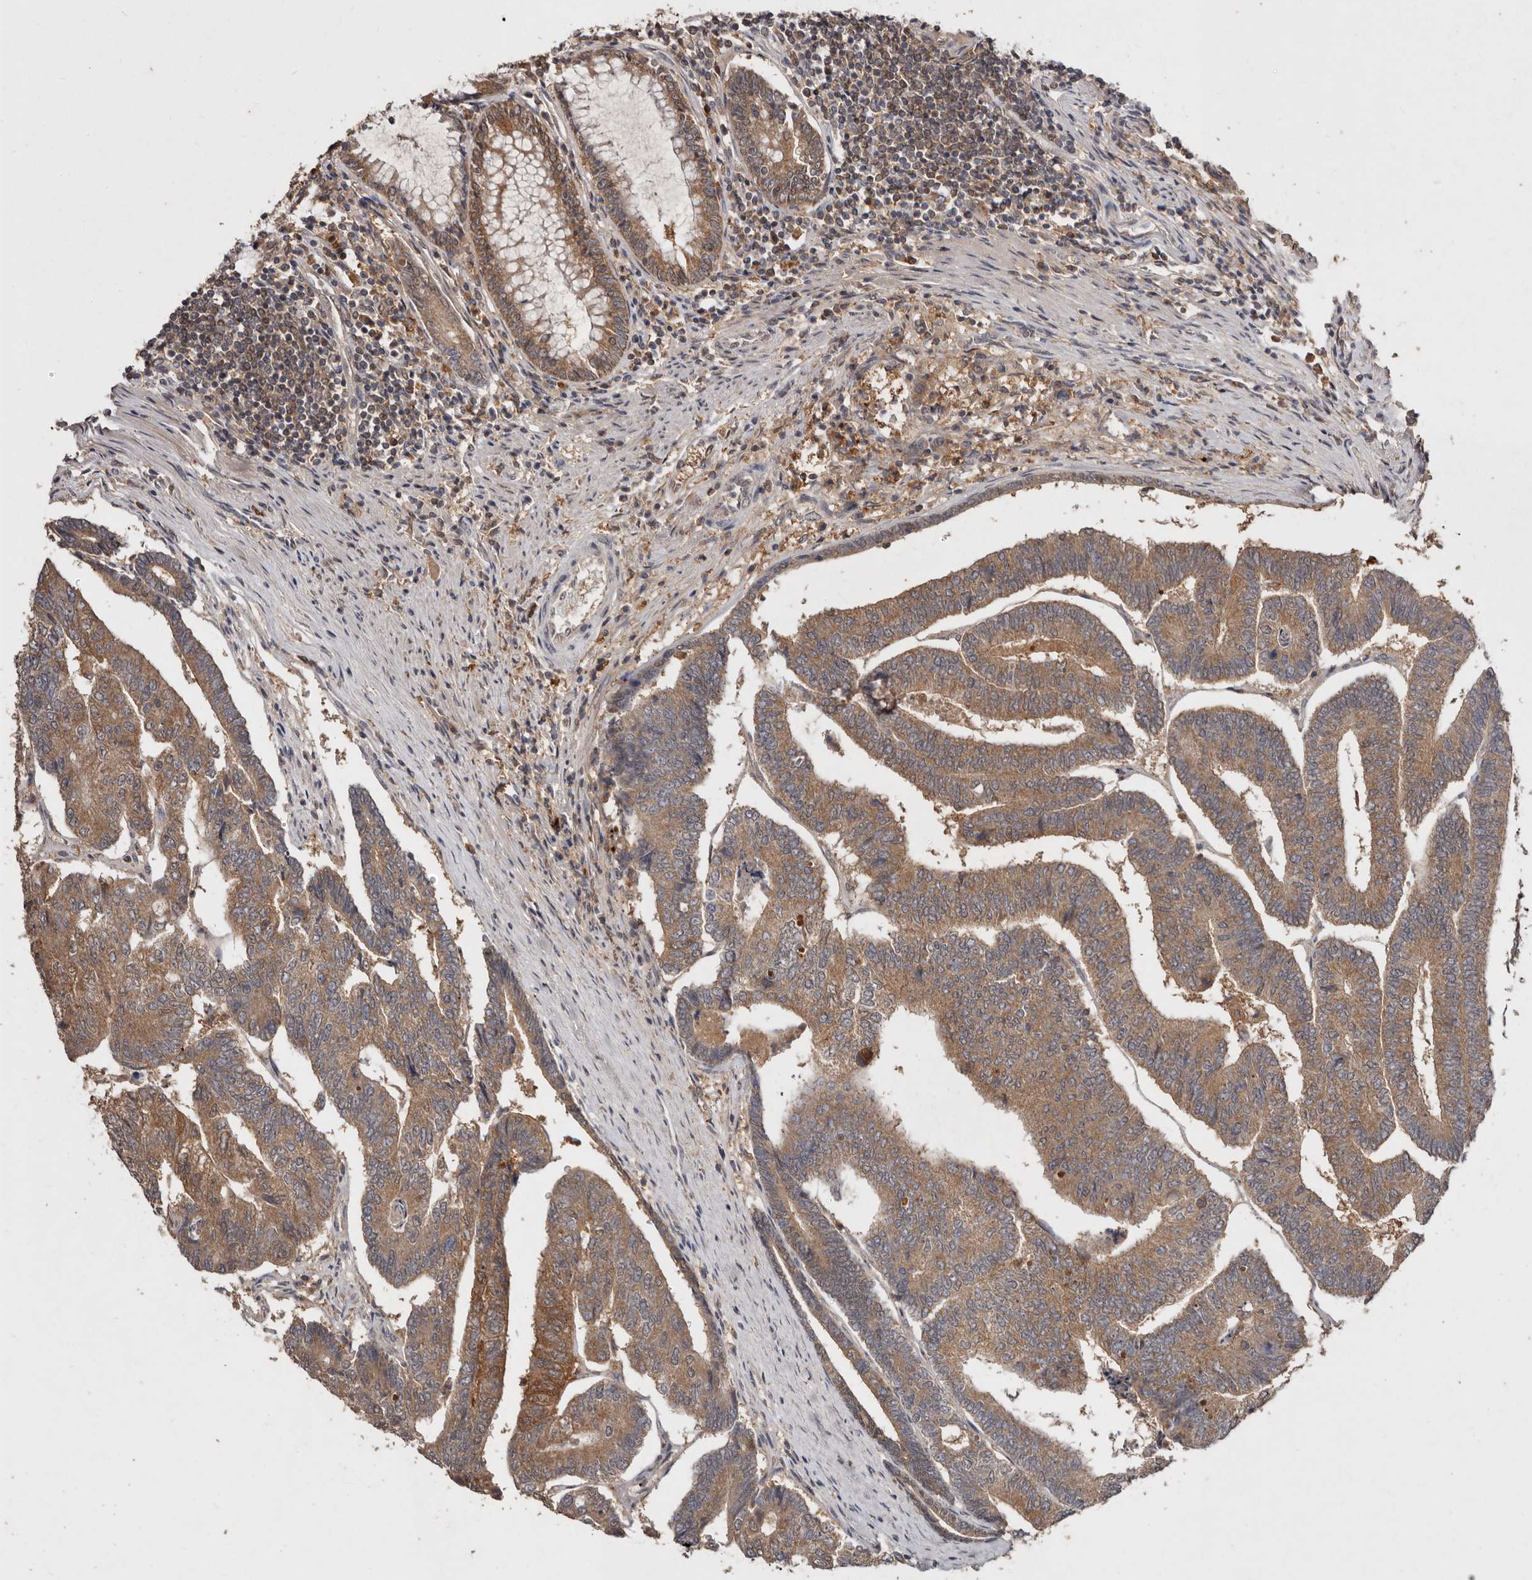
{"staining": {"intensity": "moderate", "quantity": ">75%", "location": "cytoplasmic/membranous"}, "tissue": "colorectal cancer", "cell_type": "Tumor cells", "image_type": "cancer", "snomed": [{"axis": "morphology", "description": "Adenocarcinoma, NOS"}, {"axis": "topography", "description": "Colon"}], "caption": "Adenocarcinoma (colorectal) stained with a brown dye demonstrates moderate cytoplasmic/membranous positive expression in about >75% of tumor cells.", "gene": "EDEM1", "patient": {"sex": "female", "age": 67}}